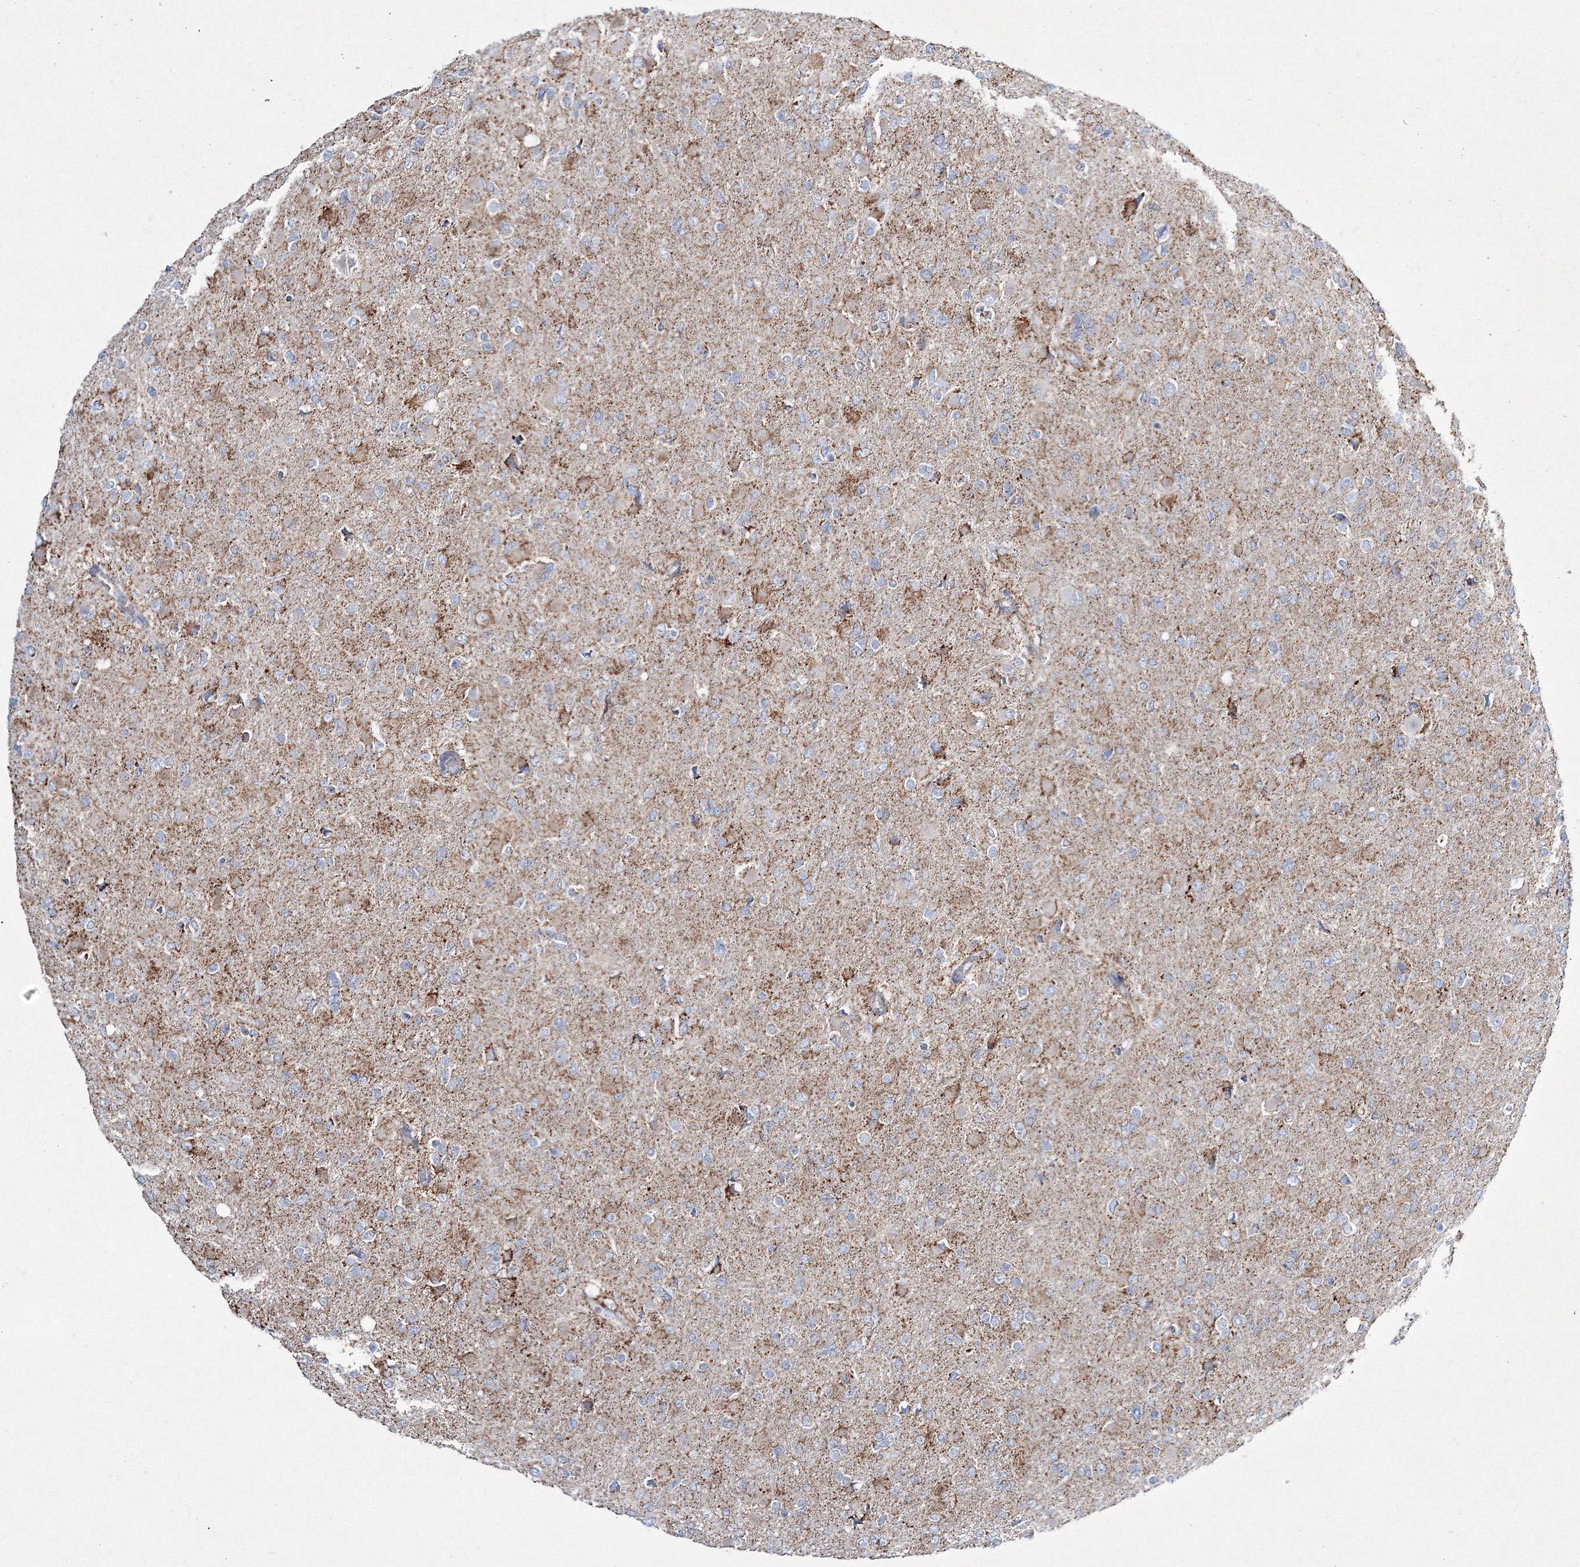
{"staining": {"intensity": "strong", "quantity": "<25%", "location": "cytoplasmic/membranous"}, "tissue": "glioma", "cell_type": "Tumor cells", "image_type": "cancer", "snomed": [{"axis": "morphology", "description": "Glioma, malignant, High grade"}, {"axis": "topography", "description": "Cerebral cortex"}], "caption": "Immunohistochemical staining of human high-grade glioma (malignant) displays strong cytoplasmic/membranous protein staining in about <25% of tumor cells. The staining was performed using DAB (3,3'-diaminobenzidine) to visualize the protein expression in brown, while the nuclei were stained in blue with hematoxylin (Magnification: 20x).", "gene": "IGSF9", "patient": {"sex": "female", "age": 36}}